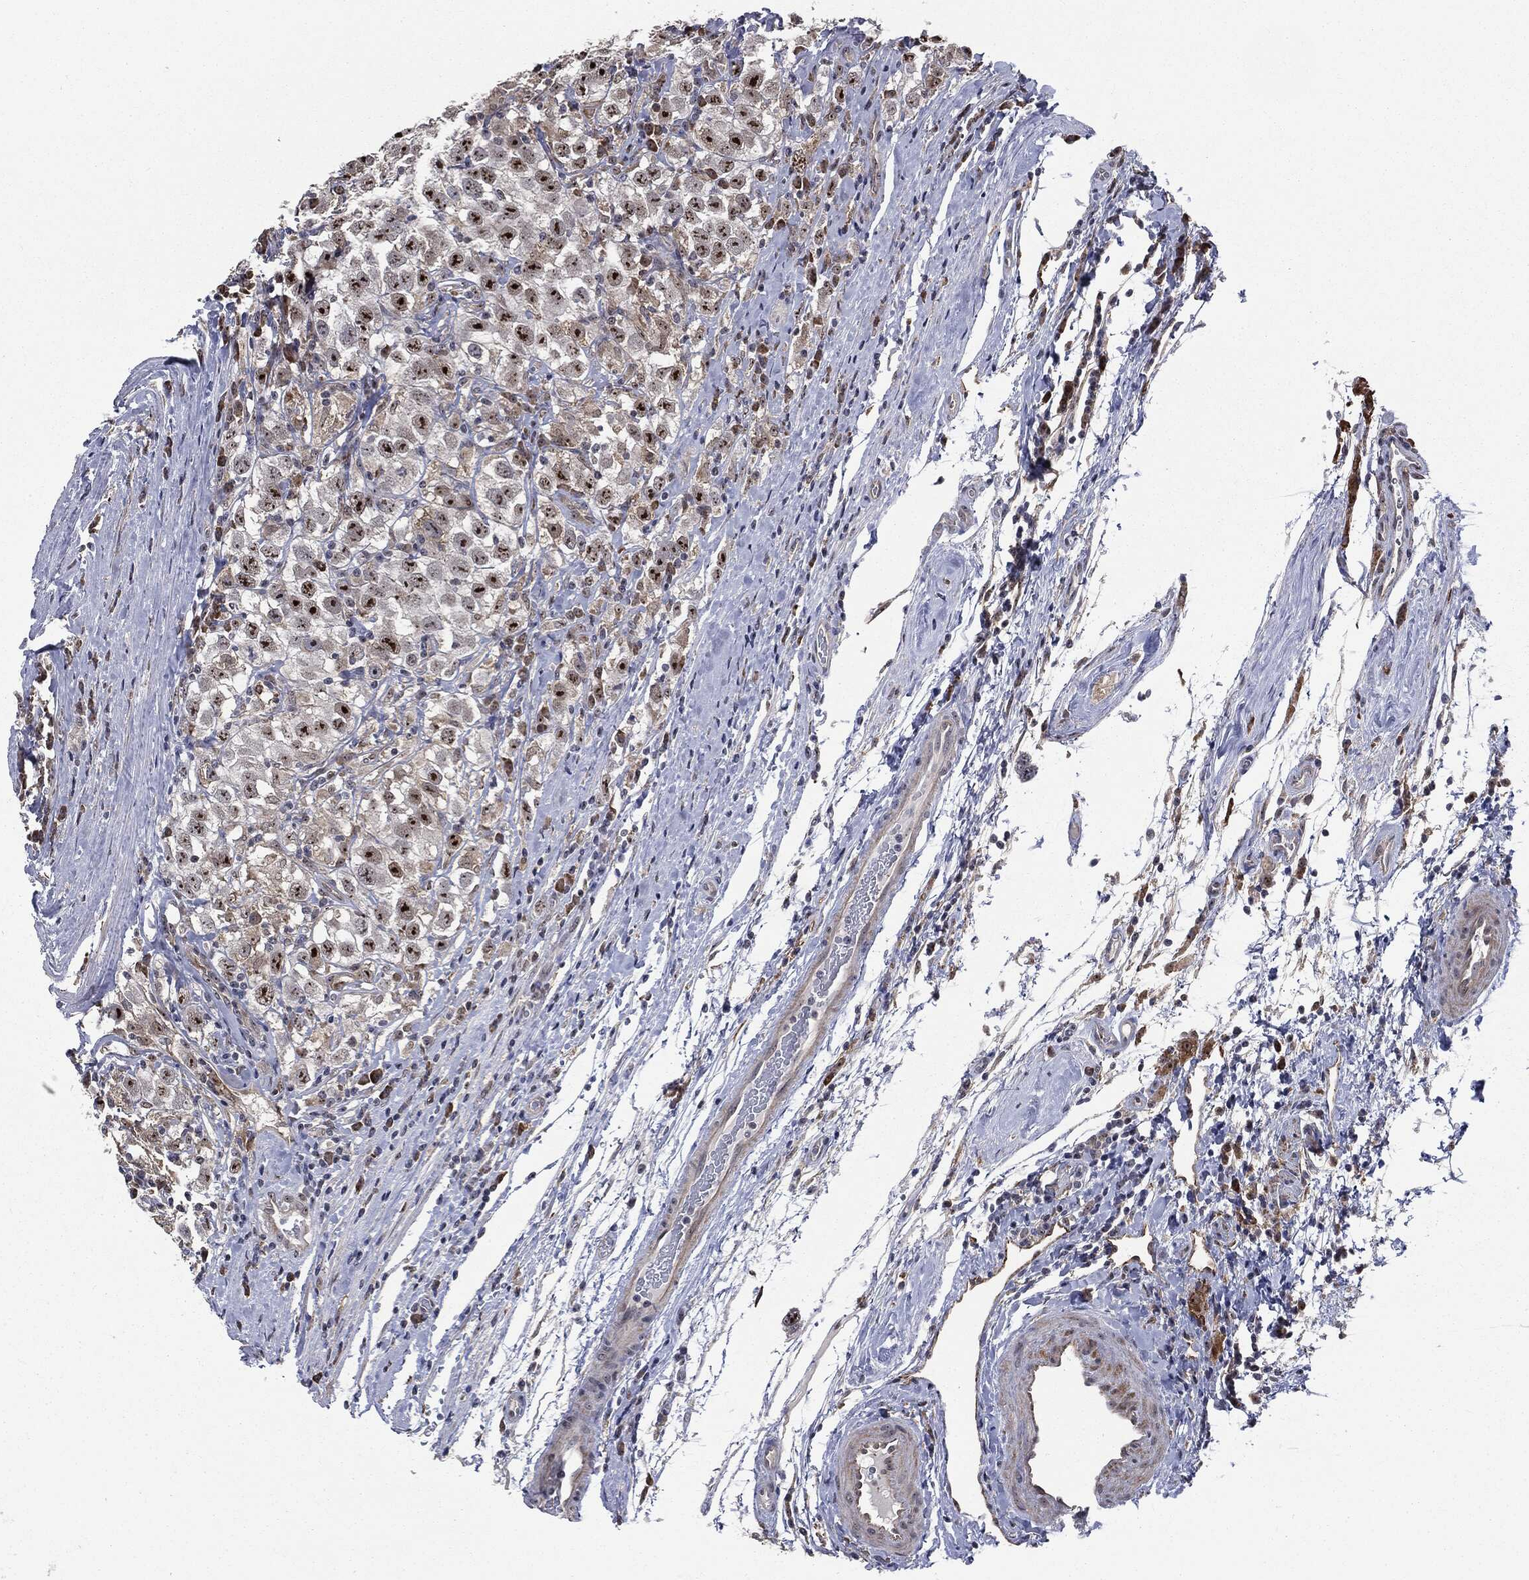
{"staining": {"intensity": "strong", "quantity": "25%-75%", "location": "nuclear"}, "tissue": "testis cancer", "cell_type": "Tumor cells", "image_type": "cancer", "snomed": [{"axis": "morphology", "description": "Seminoma, NOS"}, {"axis": "topography", "description": "Testis"}], "caption": "This micrograph shows IHC staining of seminoma (testis), with high strong nuclear staining in approximately 25%-75% of tumor cells.", "gene": "TRMT1L", "patient": {"sex": "male", "age": 41}}